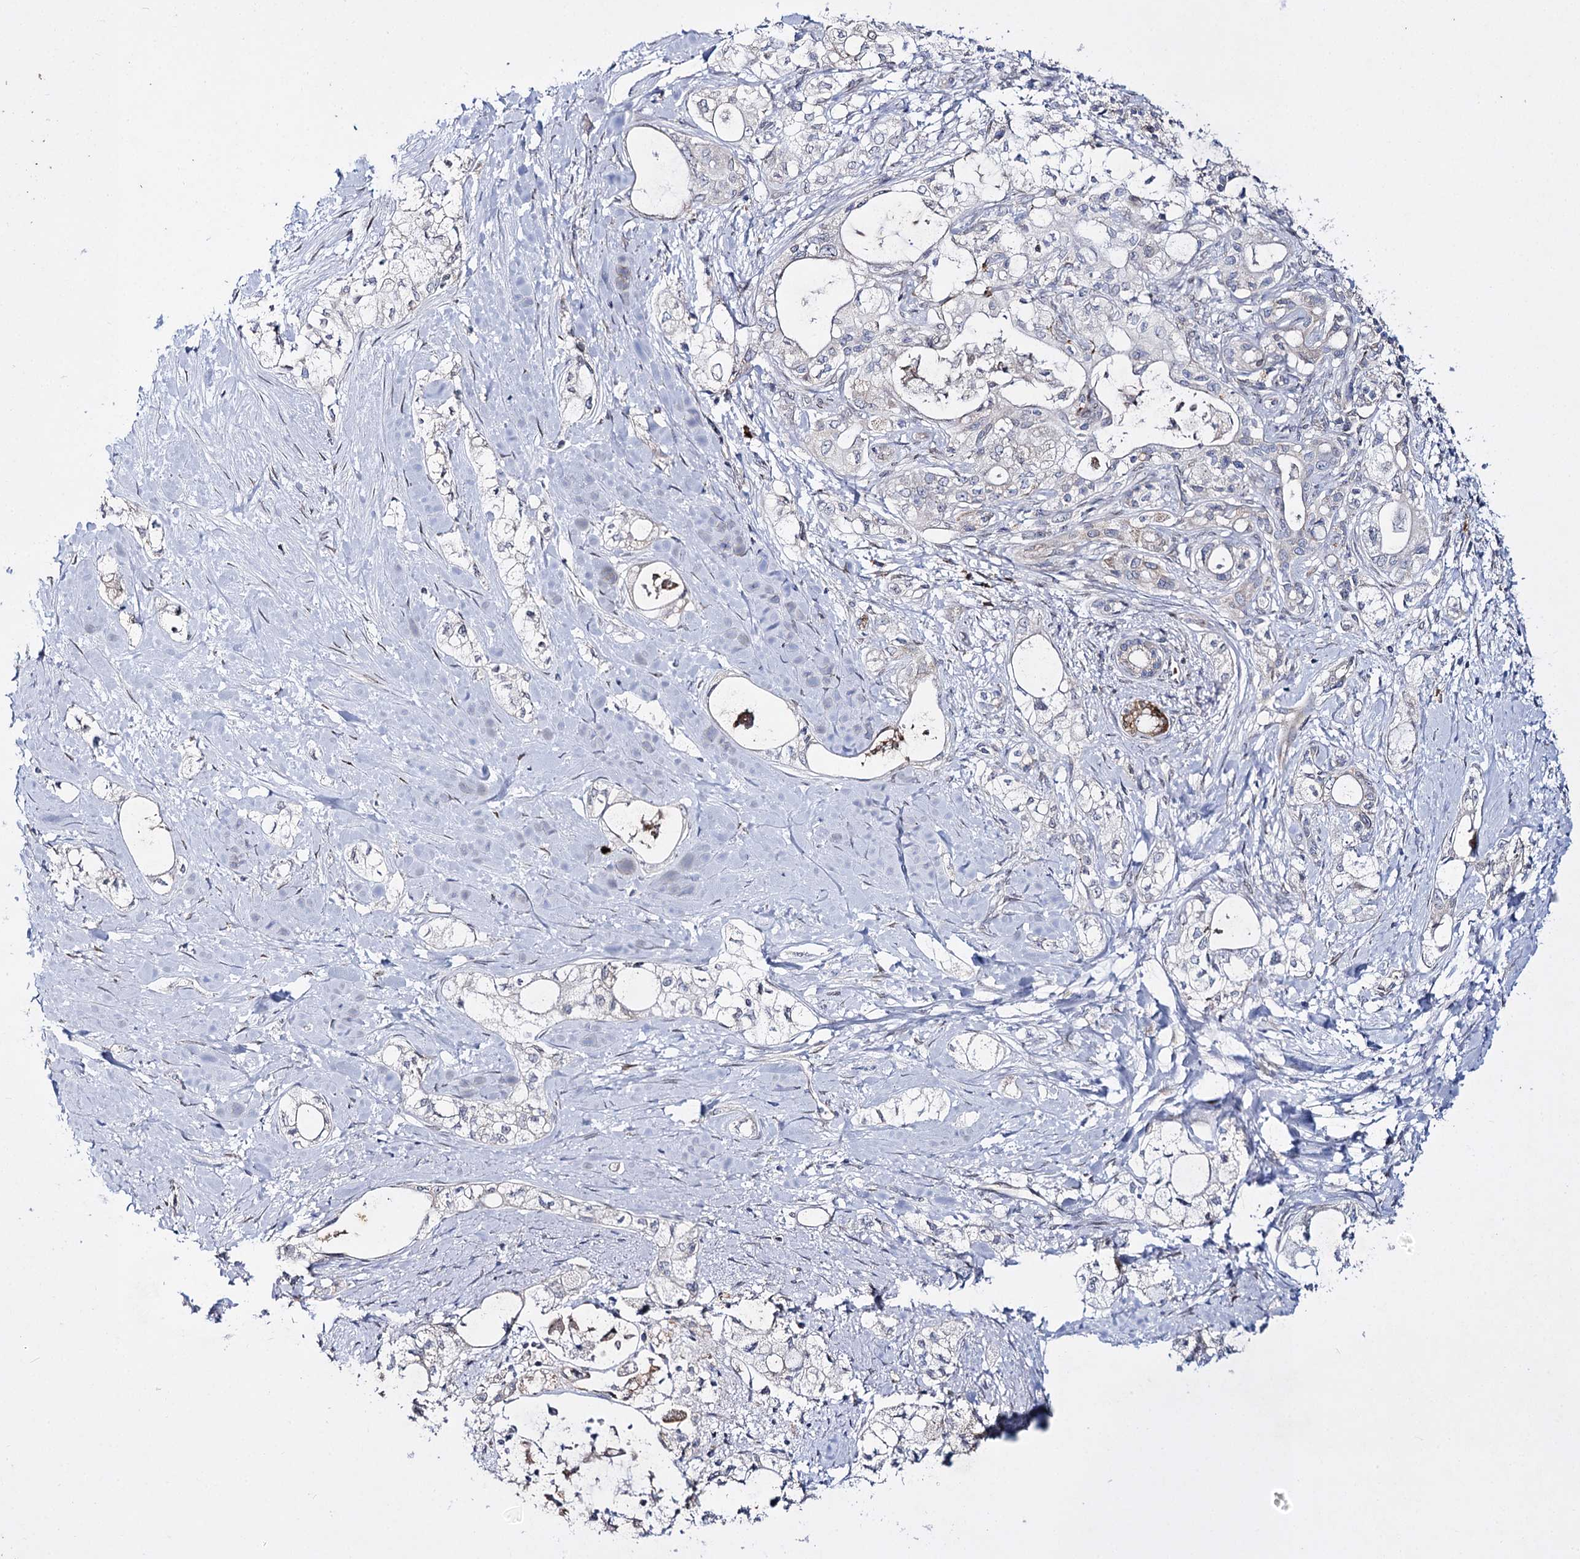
{"staining": {"intensity": "negative", "quantity": "none", "location": "none"}, "tissue": "pancreatic cancer", "cell_type": "Tumor cells", "image_type": "cancer", "snomed": [{"axis": "morphology", "description": "Adenocarcinoma, NOS"}, {"axis": "topography", "description": "Pancreas"}], "caption": "Immunohistochemical staining of human adenocarcinoma (pancreatic) reveals no significant positivity in tumor cells. (DAB IHC with hematoxylin counter stain).", "gene": "C11orf80", "patient": {"sex": "male", "age": 70}}